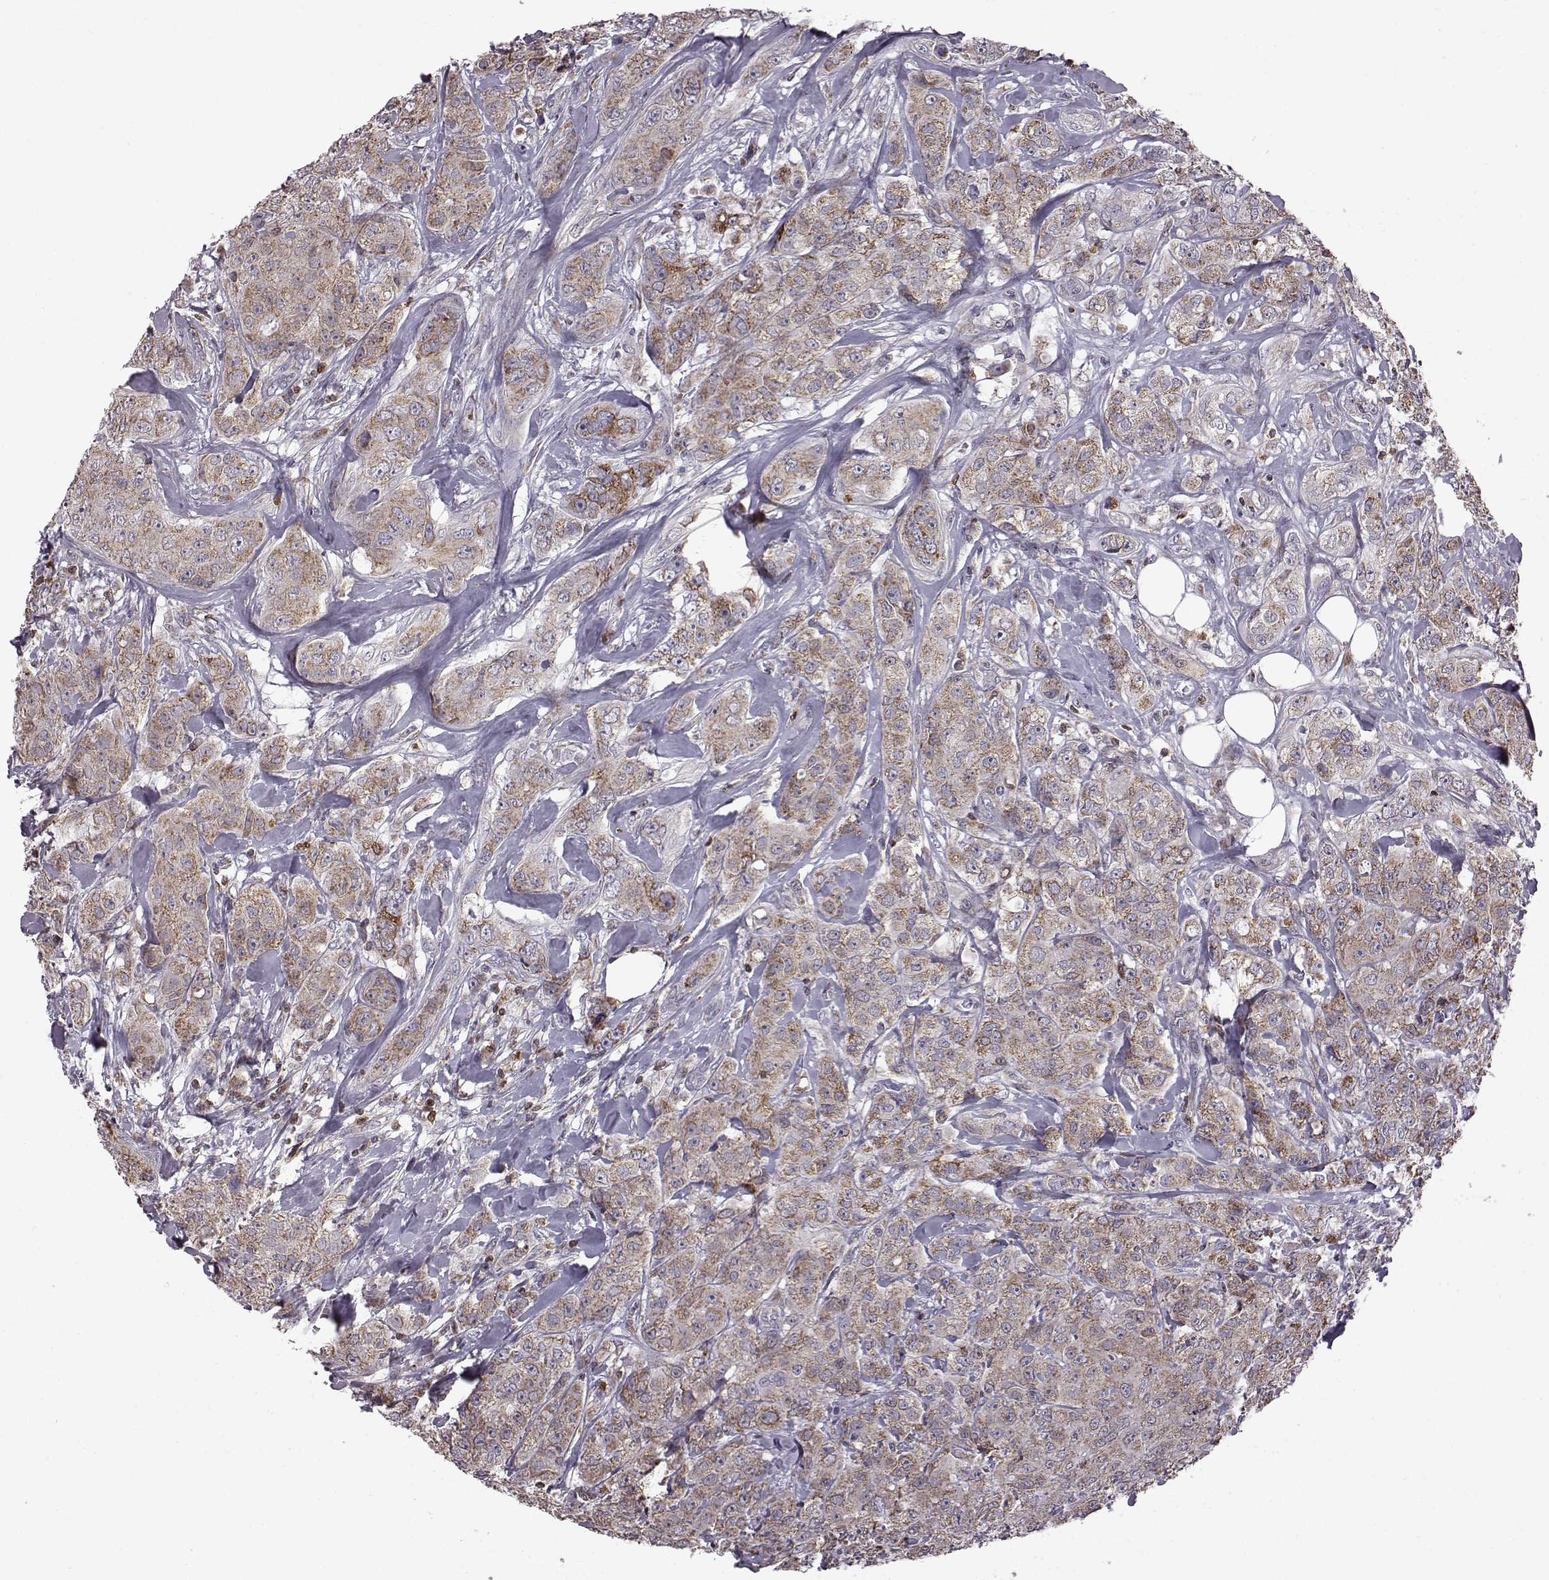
{"staining": {"intensity": "moderate", "quantity": "25%-75%", "location": "cytoplasmic/membranous"}, "tissue": "breast cancer", "cell_type": "Tumor cells", "image_type": "cancer", "snomed": [{"axis": "morphology", "description": "Duct carcinoma"}, {"axis": "topography", "description": "Breast"}], "caption": "Approximately 25%-75% of tumor cells in breast intraductal carcinoma display moderate cytoplasmic/membranous protein positivity as visualized by brown immunohistochemical staining.", "gene": "DOK2", "patient": {"sex": "female", "age": 43}}